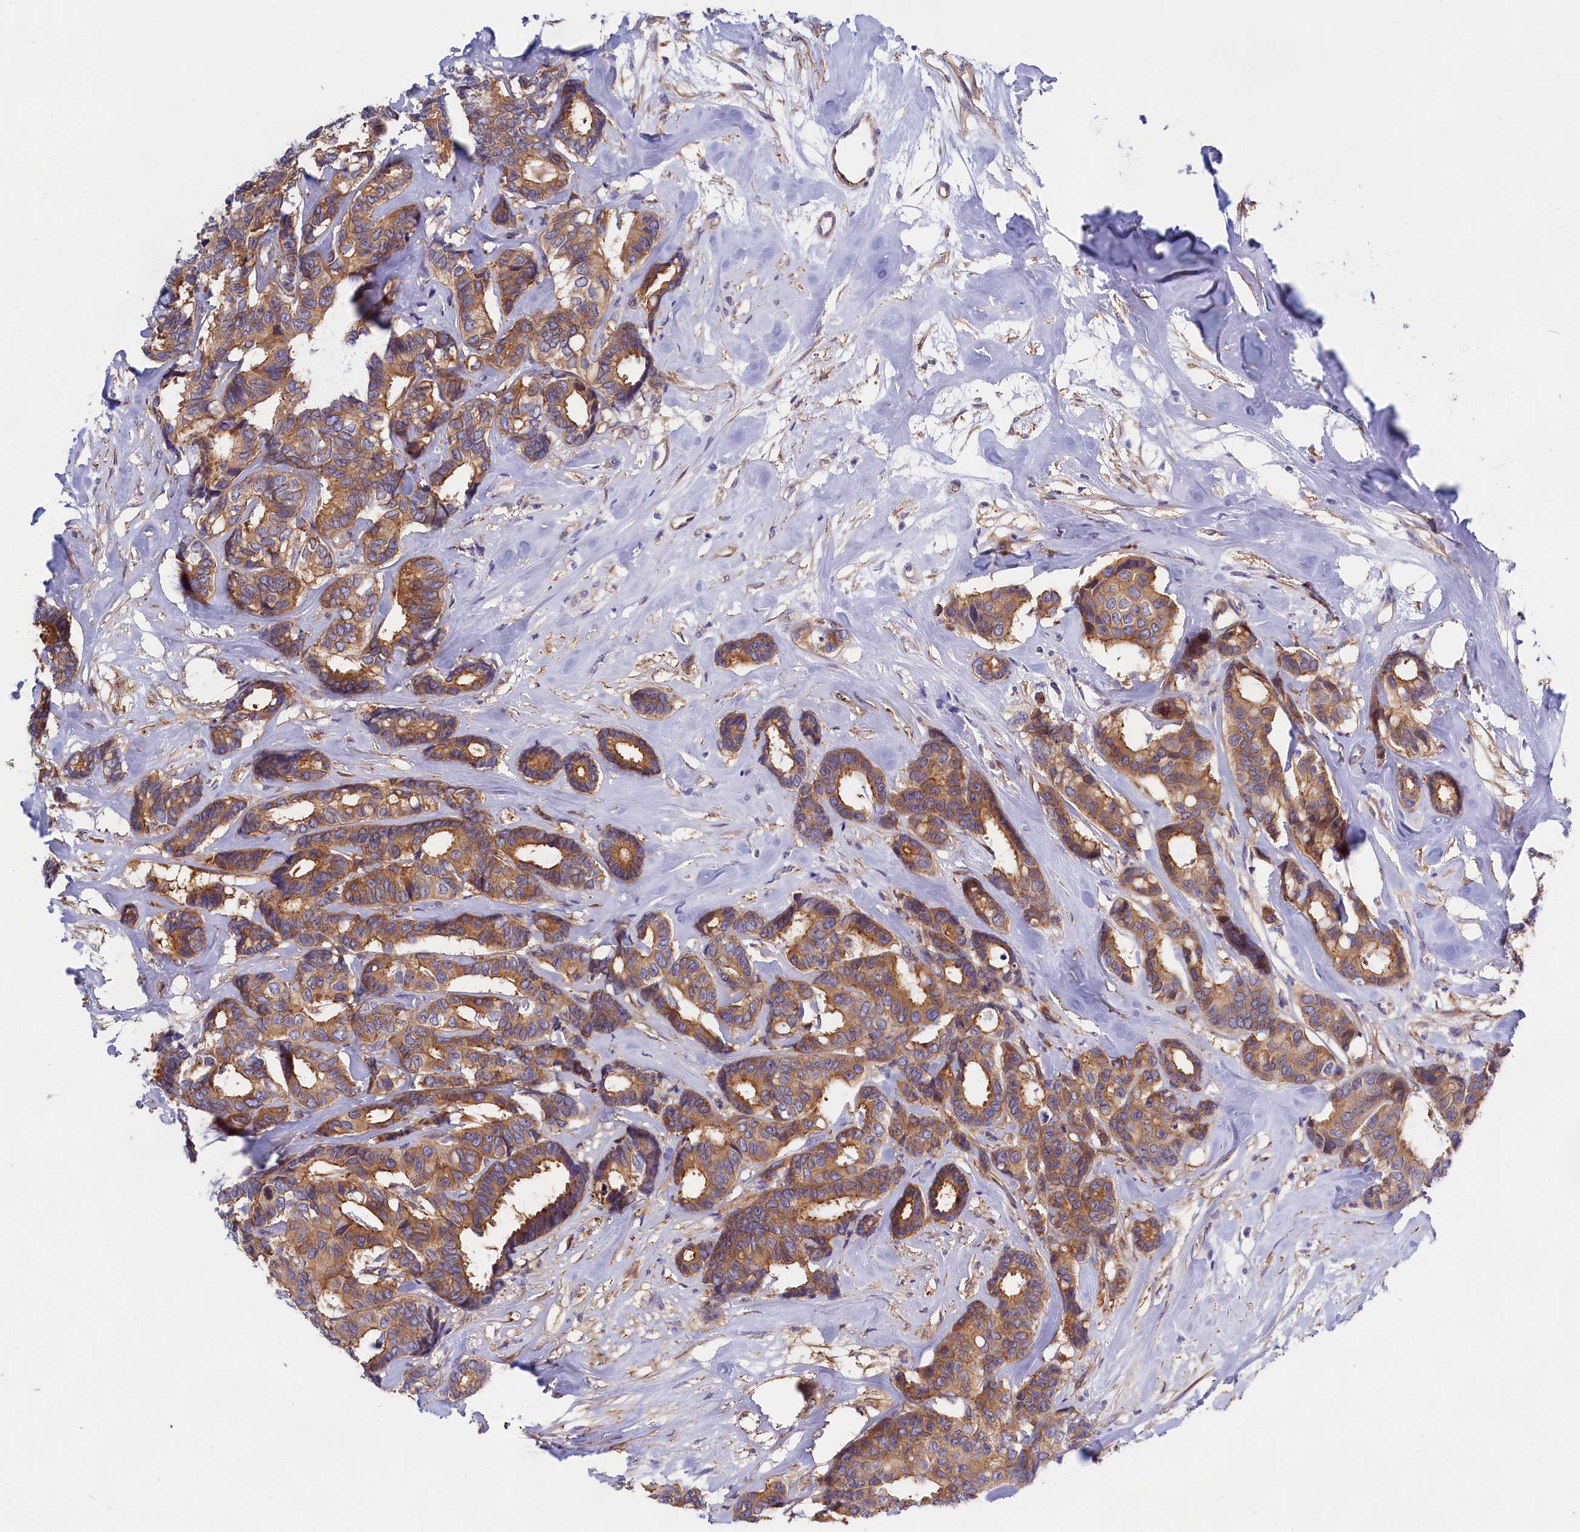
{"staining": {"intensity": "moderate", "quantity": ">75%", "location": "cytoplasmic/membranous"}, "tissue": "breast cancer", "cell_type": "Tumor cells", "image_type": "cancer", "snomed": [{"axis": "morphology", "description": "Duct carcinoma"}, {"axis": "topography", "description": "Breast"}], "caption": "This is a micrograph of IHC staining of invasive ductal carcinoma (breast), which shows moderate positivity in the cytoplasmic/membranous of tumor cells.", "gene": "PPP1R13L", "patient": {"sex": "female", "age": 87}}